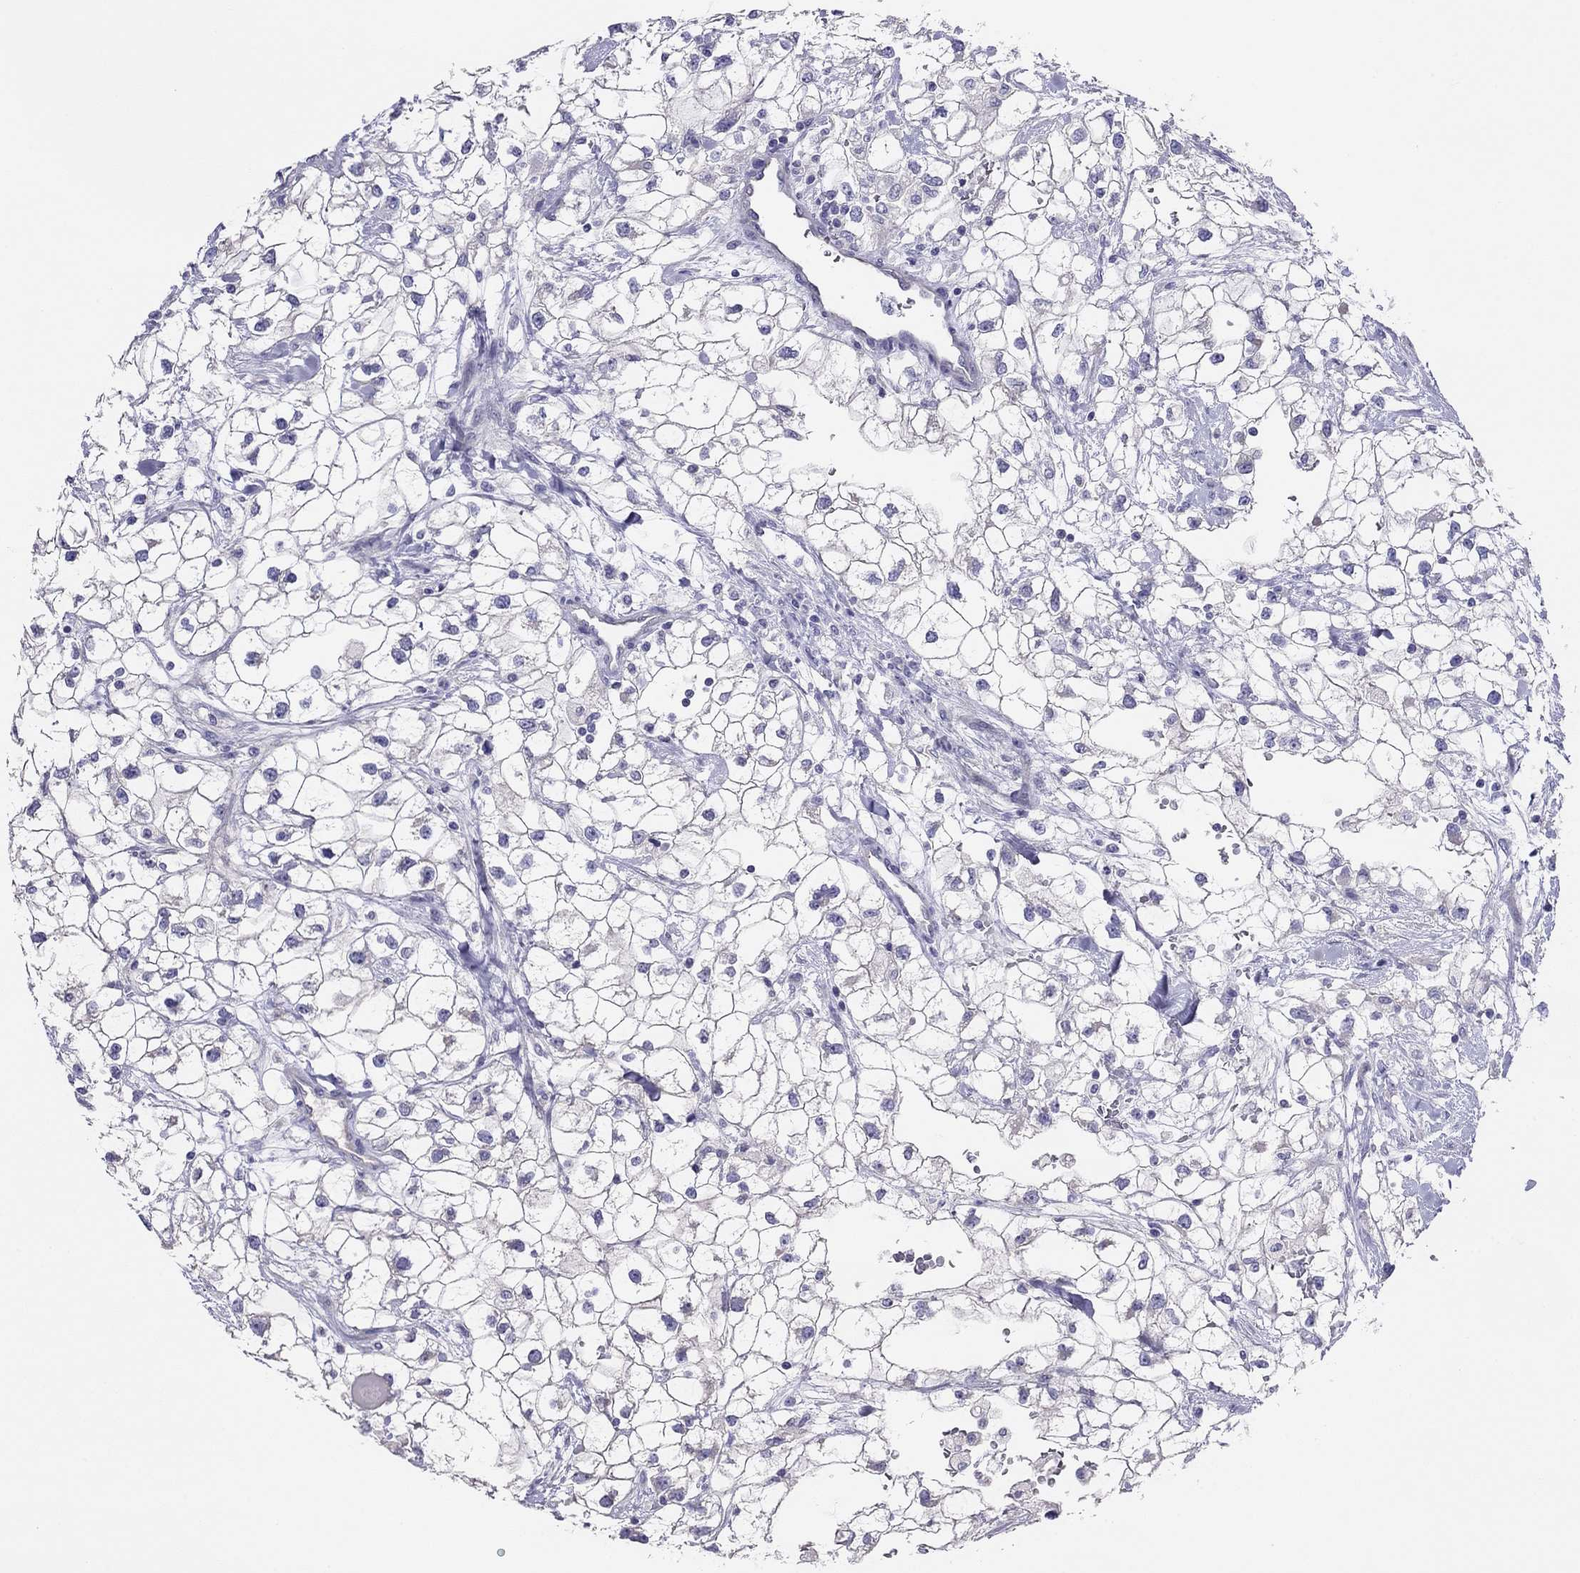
{"staining": {"intensity": "negative", "quantity": "none", "location": "none"}, "tissue": "renal cancer", "cell_type": "Tumor cells", "image_type": "cancer", "snomed": [{"axis": "morphology", "description": "Adenocarcinoma, NOS"}, {"axis": "topography", "description": "Kidney"}], "caption": "Immunohistochemical staining of renal cancer (adenocarcinoma) shows no significant expression in tumor cells.", "gene": "MGAT4C", "patient": {"sex": "male", "age": 59}}